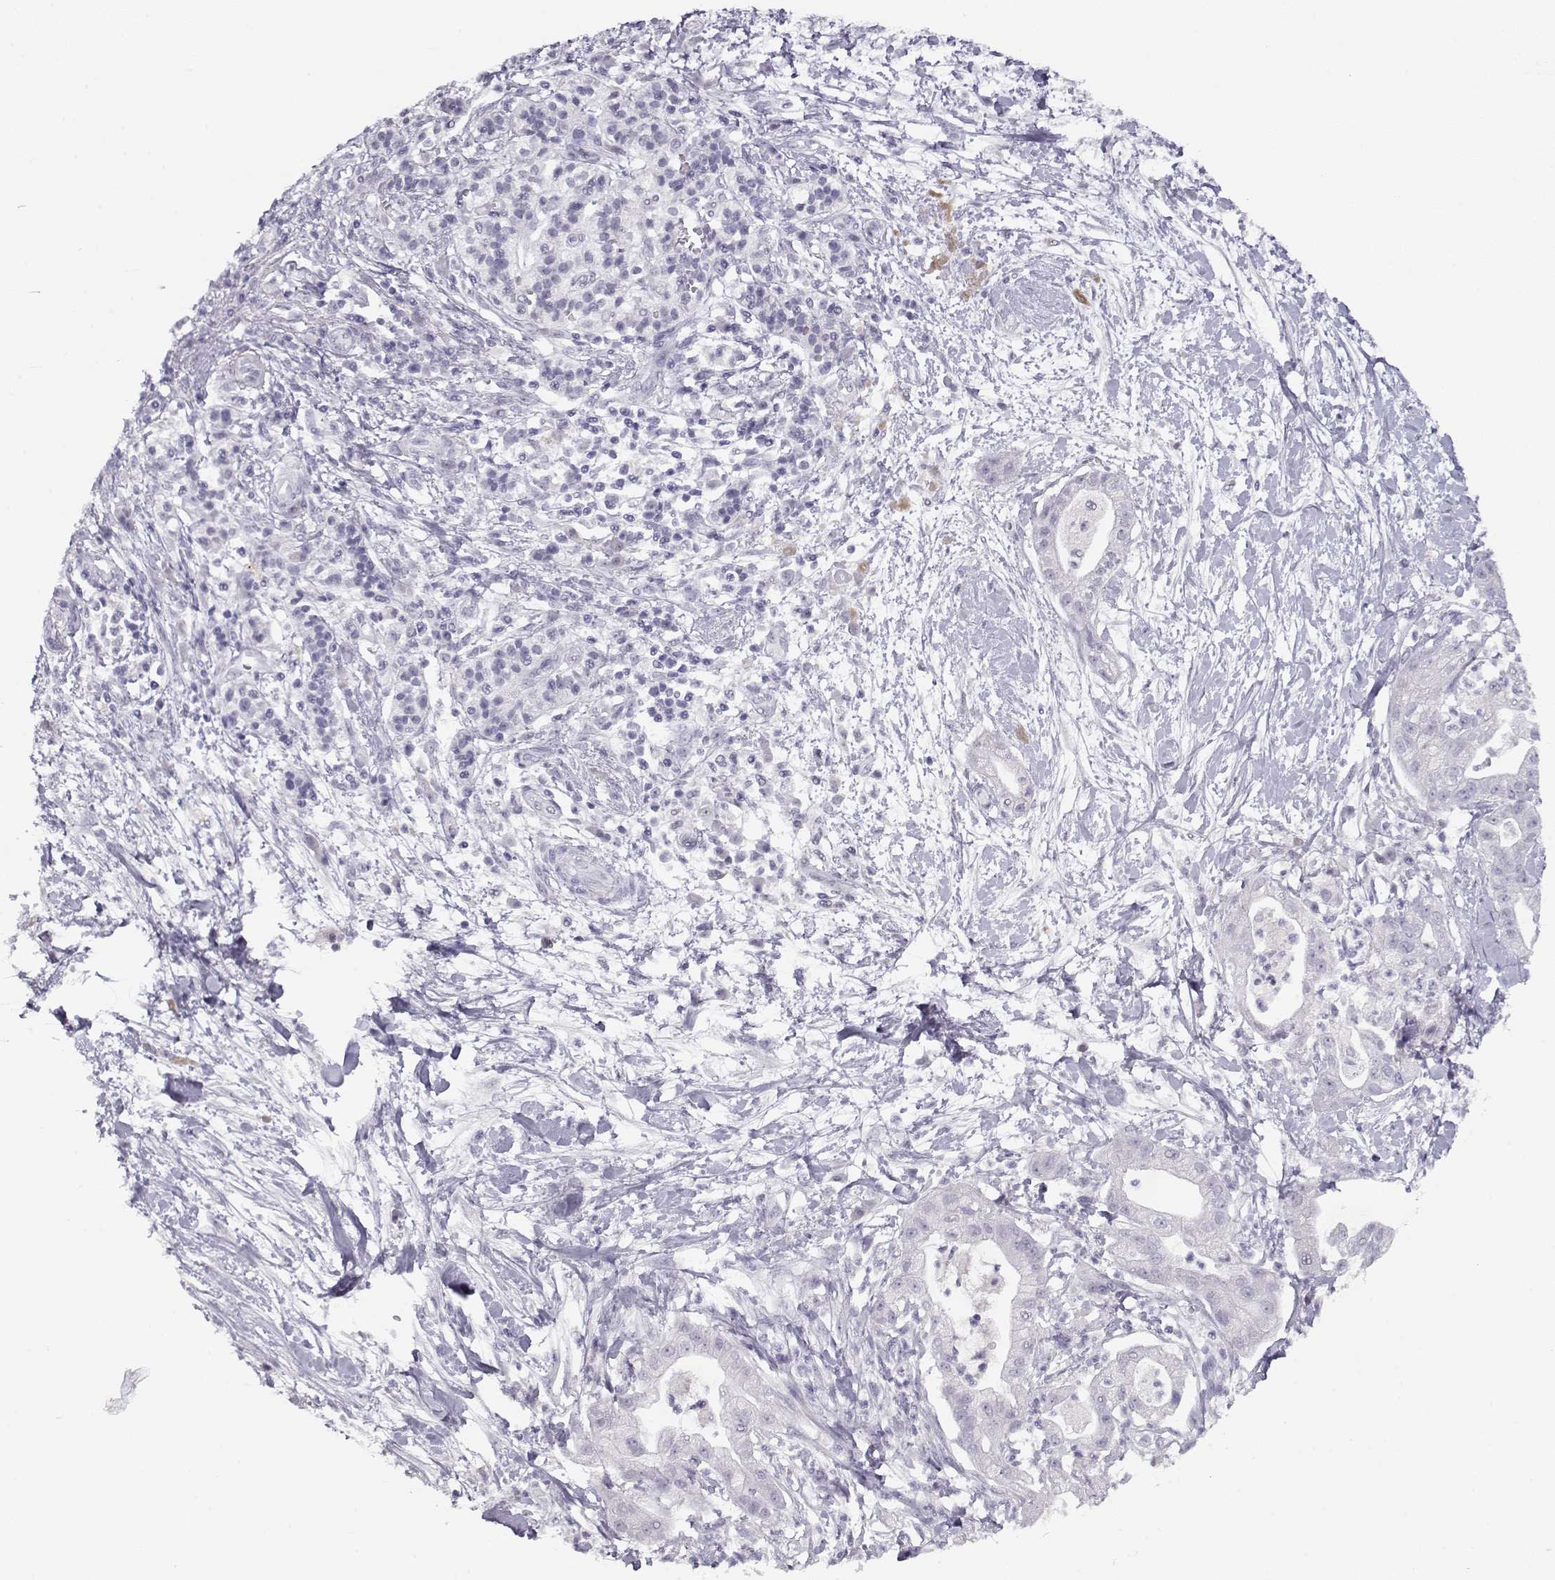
{"staining": {"intensity": "negative", "quantity": "none", "location": "none"}, "tissue": "pancreatic cancer", "cell_type": "Tumor cells", "image_type": "cancer", "snomed": [{"axis": "morphology", "description": "Normal tissue, NOS"}, {"axis": "morphology", "description": "Adenocarcinoma, NOS"}, {"axis": "topography", "description": "Lymph node"}, {"axis": "topography", "description": "Pancreas"}], "caption": "A high-resolution micrograph shows IHC staining of adenocarcinoma (pancreatic), which exhibits no significant staining in tumor cells.", "gene": "IMPG1", "patient": {"sex": "female", "age": 58}}